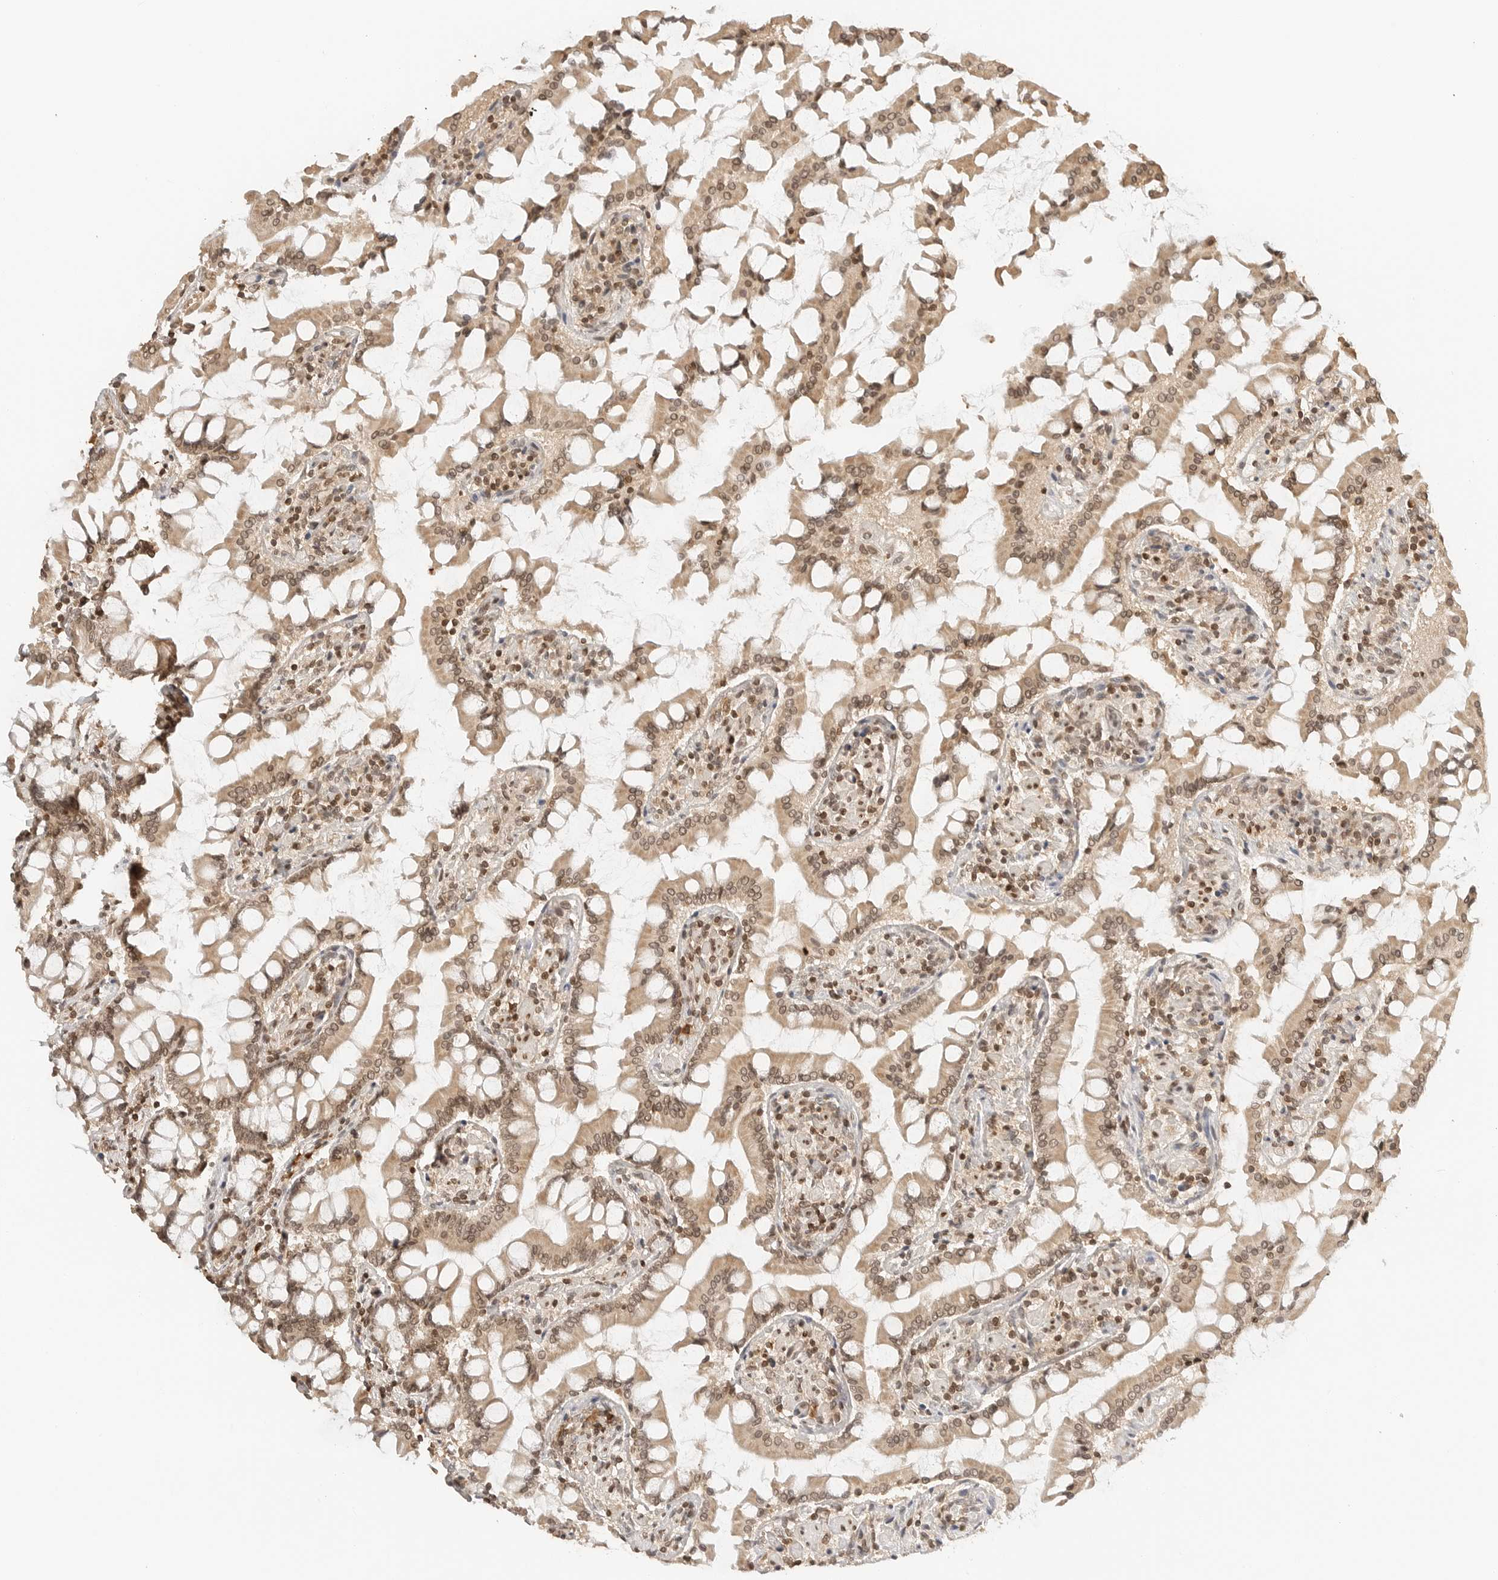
{"staining": {"intensity": "moderate", "quantity": ">75%", "location": "cytoplasmic/membranous,nuclear"}, "tissue": "small intestine", "cell_type": "Glandular cells", "image_type": "normal", "snomed": [{"axis": "morphology", "description": "Normal tissue, NOS"}, {"axis": "topography", "description": "Small intestine"}], "caption": "Protein staining of unremarkable small intestine shows moderate cytoplasmic/membranous,nuclear staining in approximately >75% of glandular cells. The staining was performed using DAB to visualize the protein expression in brown, while the nuclei were stained in blue with hematoxylin (Magnification: 20x).", "gene": "POLH", "patient": {"sex": "male", "age": 41}}